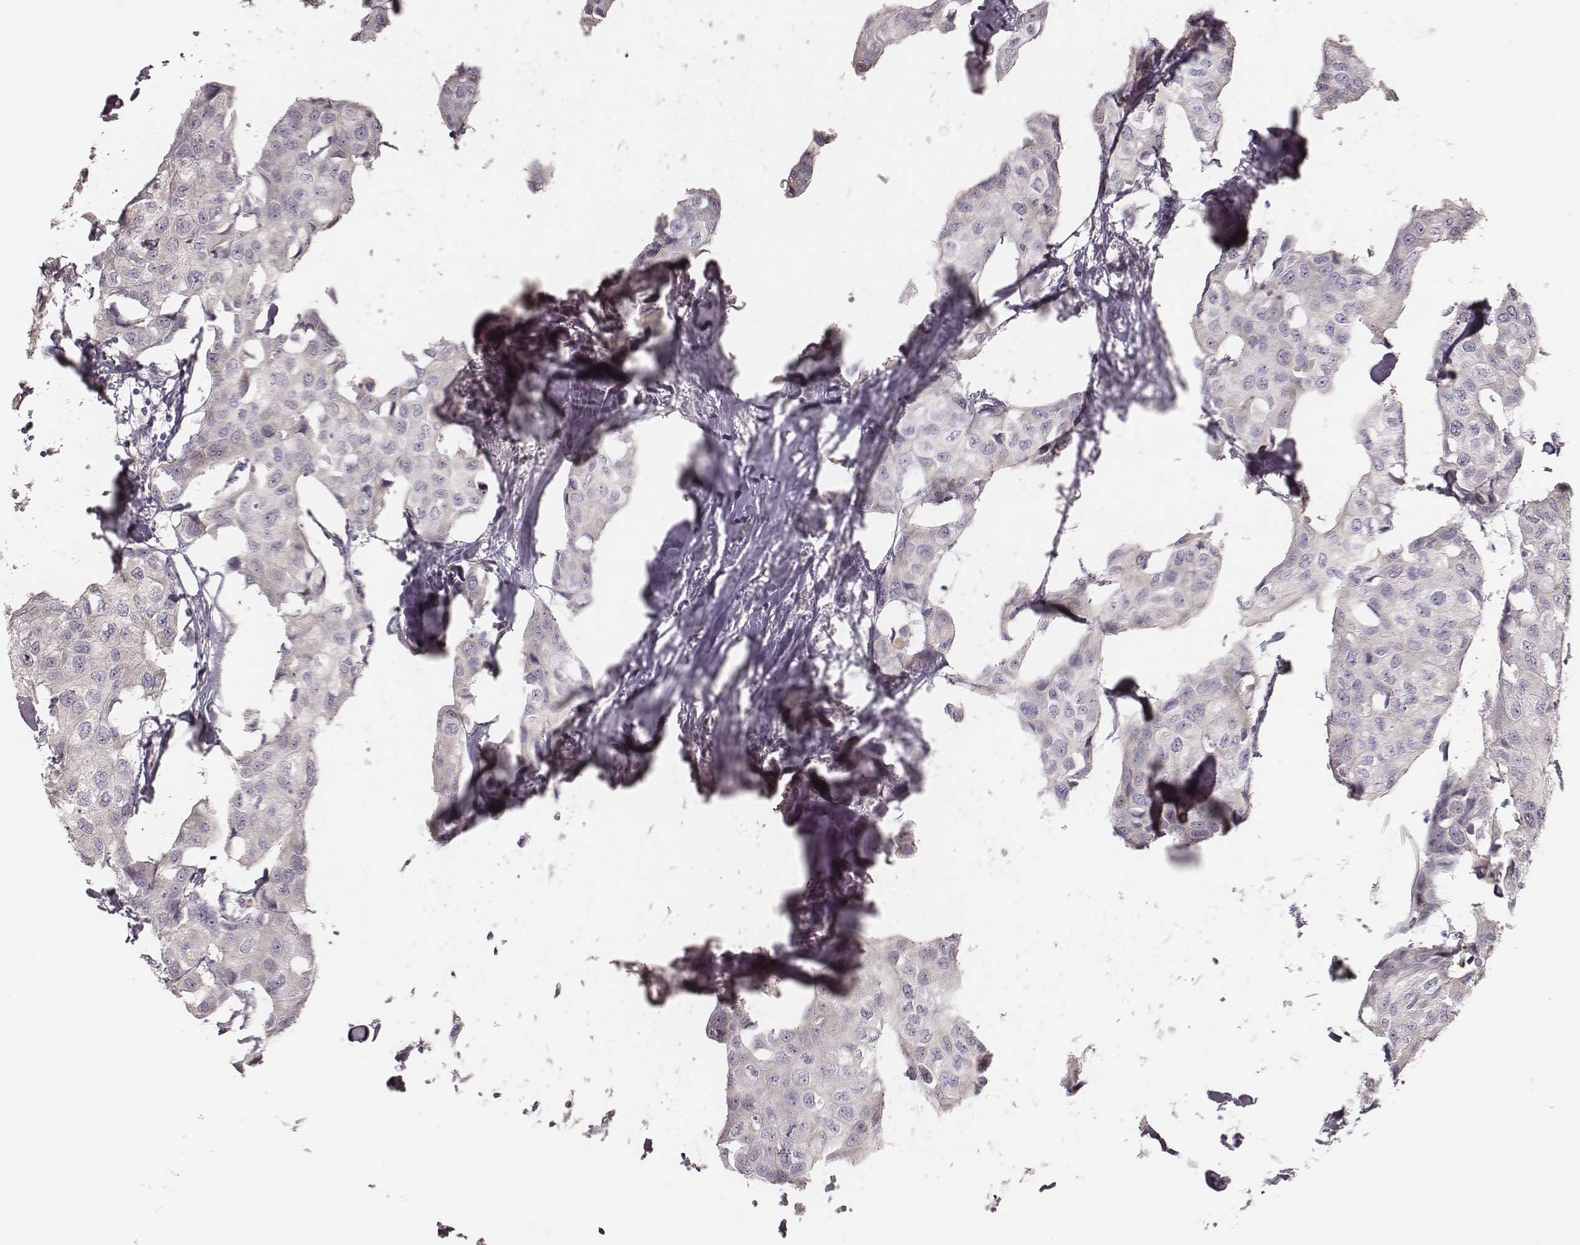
{"staining": {"intensity": "negative", "quantity": "none", "location": "none"}, "tissue": "breast cancer", "cell_type": "Tumor cells", "image_type": "cancer", "snomed": [{"axis": "morphology", "description": "Duct carcinoma"}, {"axis": "topography", "description": "Breast"}], "caption": "The image displays no staining of tumor cells in breast invasive ductal carcinoma. (DAB immunohistochemistry (IHC) with hematoxylin counter stain).", "gene": "ABCA7", "patient": {"sex": "female", "age": 80}}